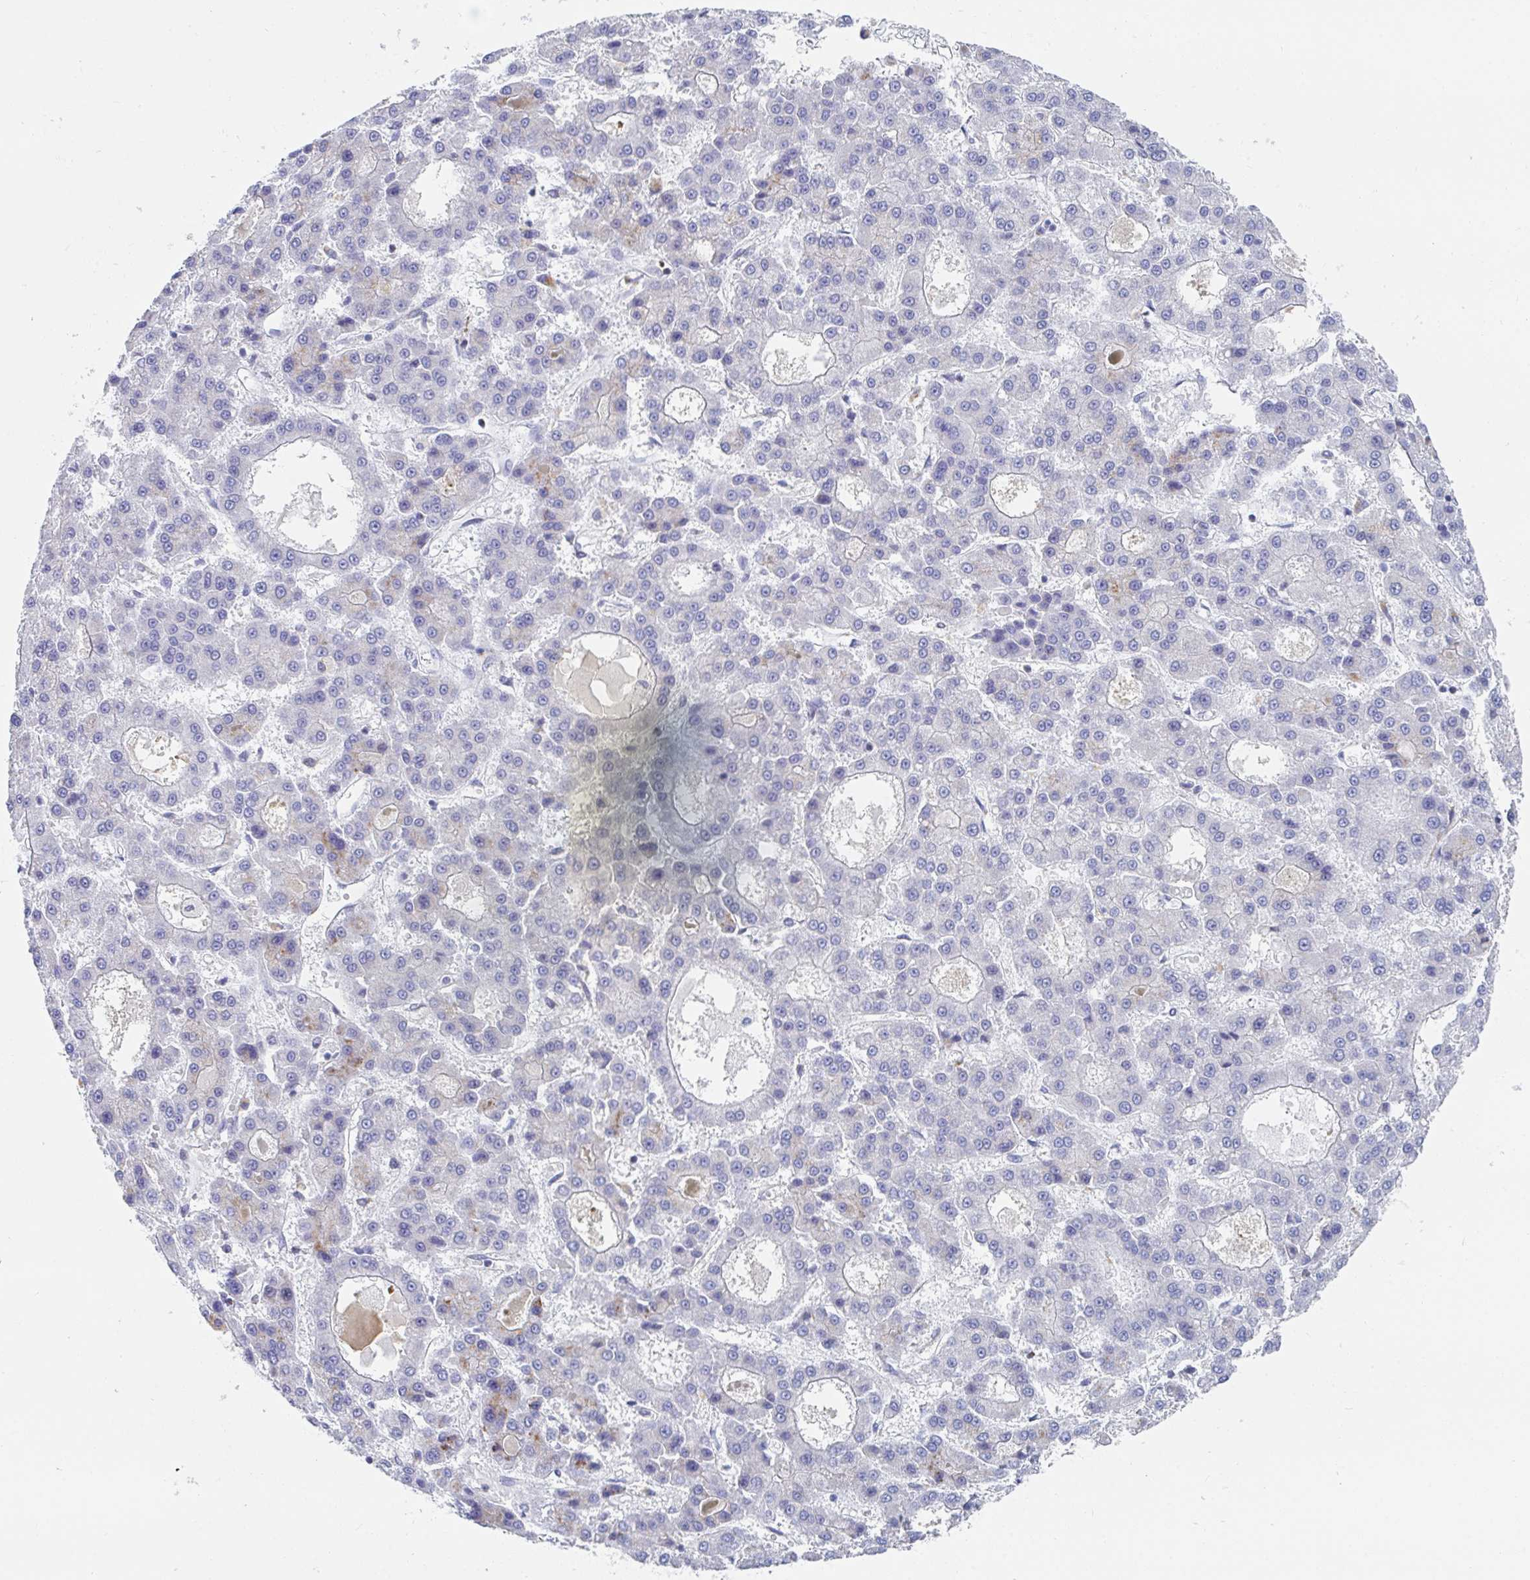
{"staining": {"intensity": "negative", "quantity": "none", "location": "none"}, "tissue": "liver cancer", "cell_type": "Tumor cells", "image_type": "cancer", "snomed": [{"axis": "morphology", "description": "Carcinoma, Hepatocellular, NOS"}, {"axis": "topography", "description": "Liver"}], "caption": "An immunohistochemistry photomicrograph of liver hepatocellular carcinoma is shown. There is no staining in tumor cells of liver hepatocellular carcinoma.", "gene": "FRMD3", "patient": {"sex": "male", "age": 70}}